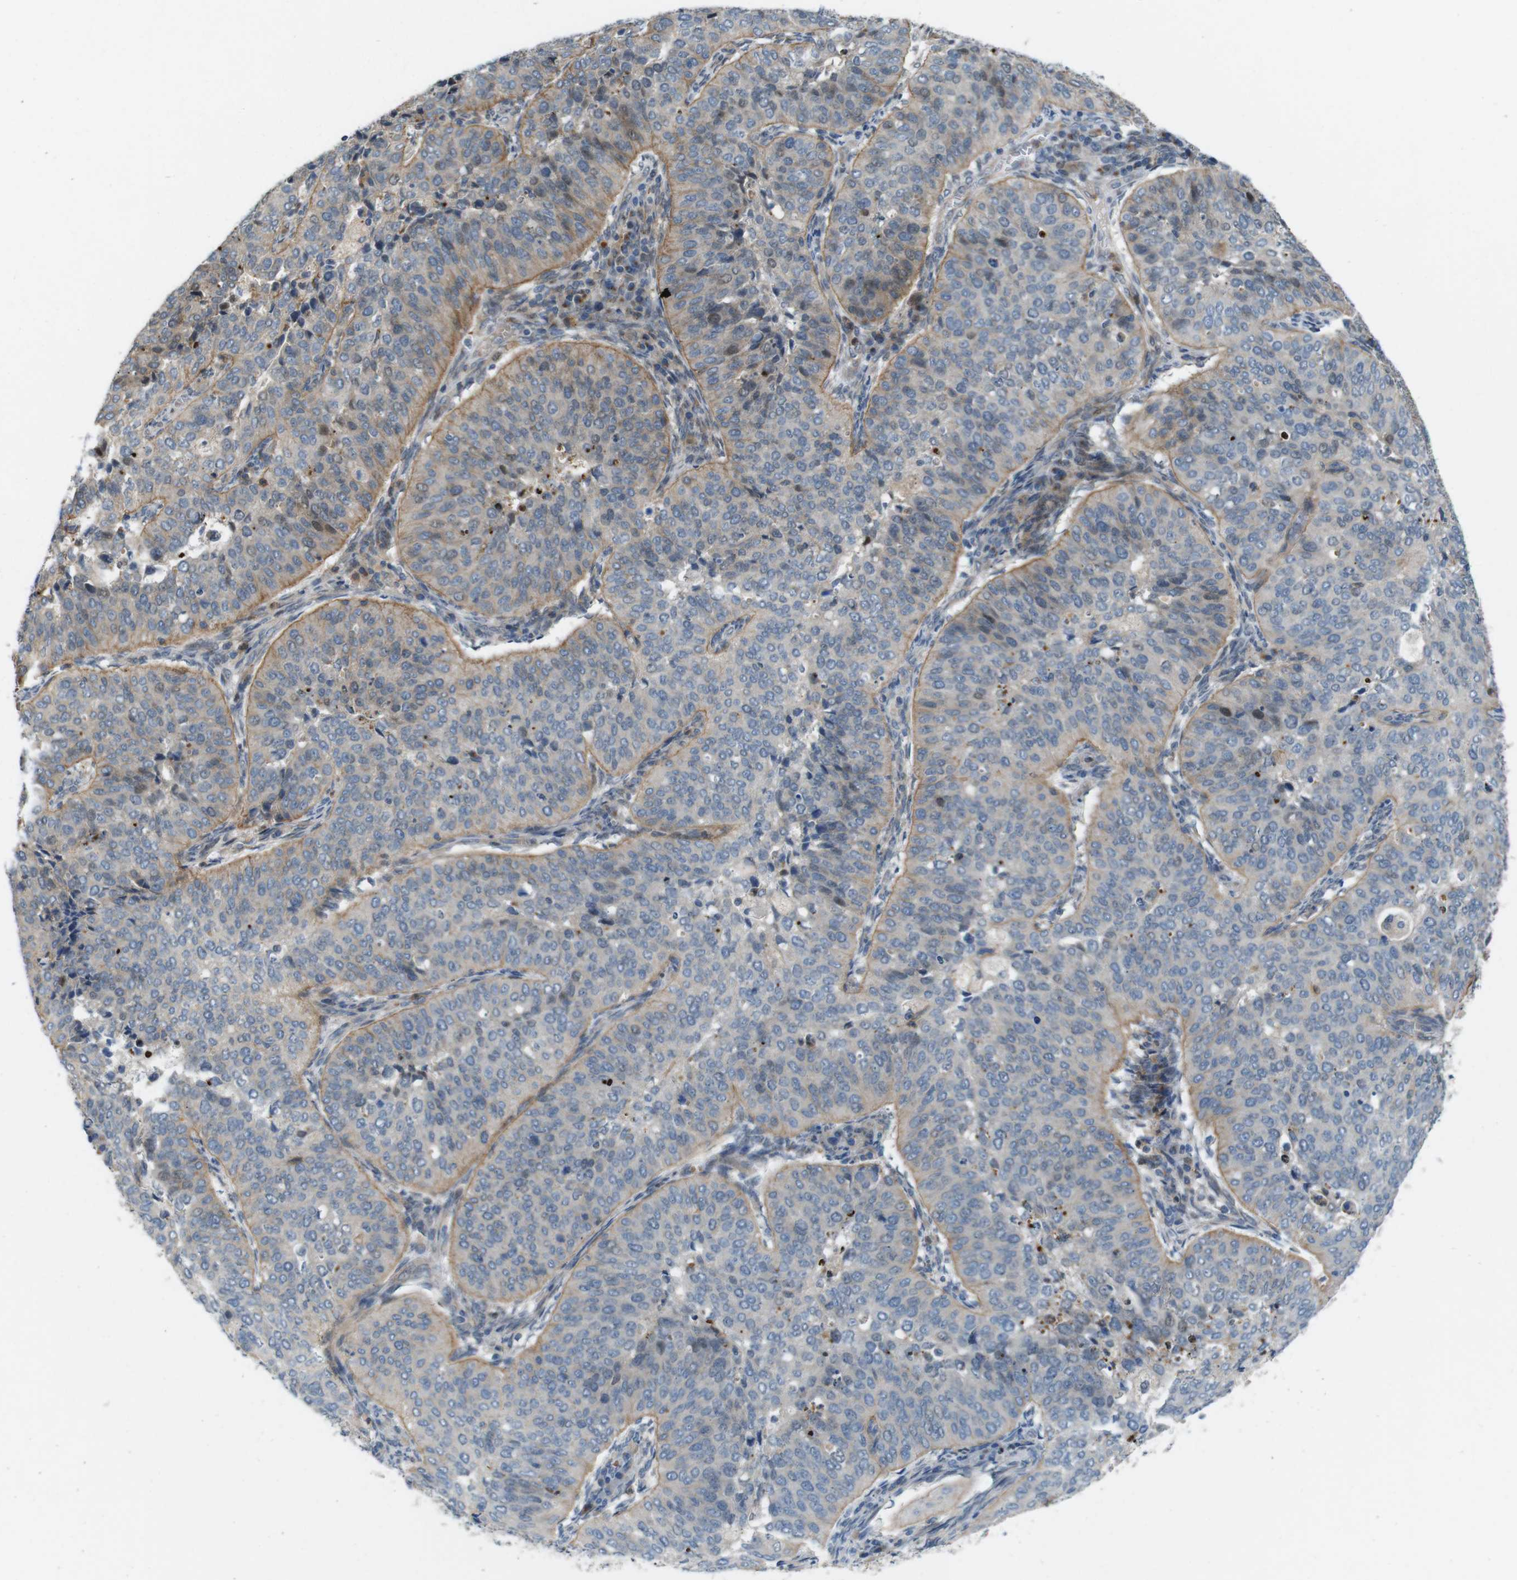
{"staining": {"intensity": "weak", "quantity": ">75%", "location": "cytoplasmic/membranous,nuclear"}, "tissue": "cervical cancer", "cell_type": "Tumor cells", "image_type": "cancer", "snomed": [{"axis": "morphology", "description": "Normal tissue, NOS"}, {"axis": "morphology", "description": "Squamous cell carcinoma, NOS"}, {"axis": "topography", "description": "Cervix"}], "caption": "Cervical cancer stained with DAB IHC displays low levels of weak cytoplasmic/membranous and nuclear expression in approximately >75% of tumor cells.", "gene": "SKI", "patient": {"sex": "female", "age": 39}}